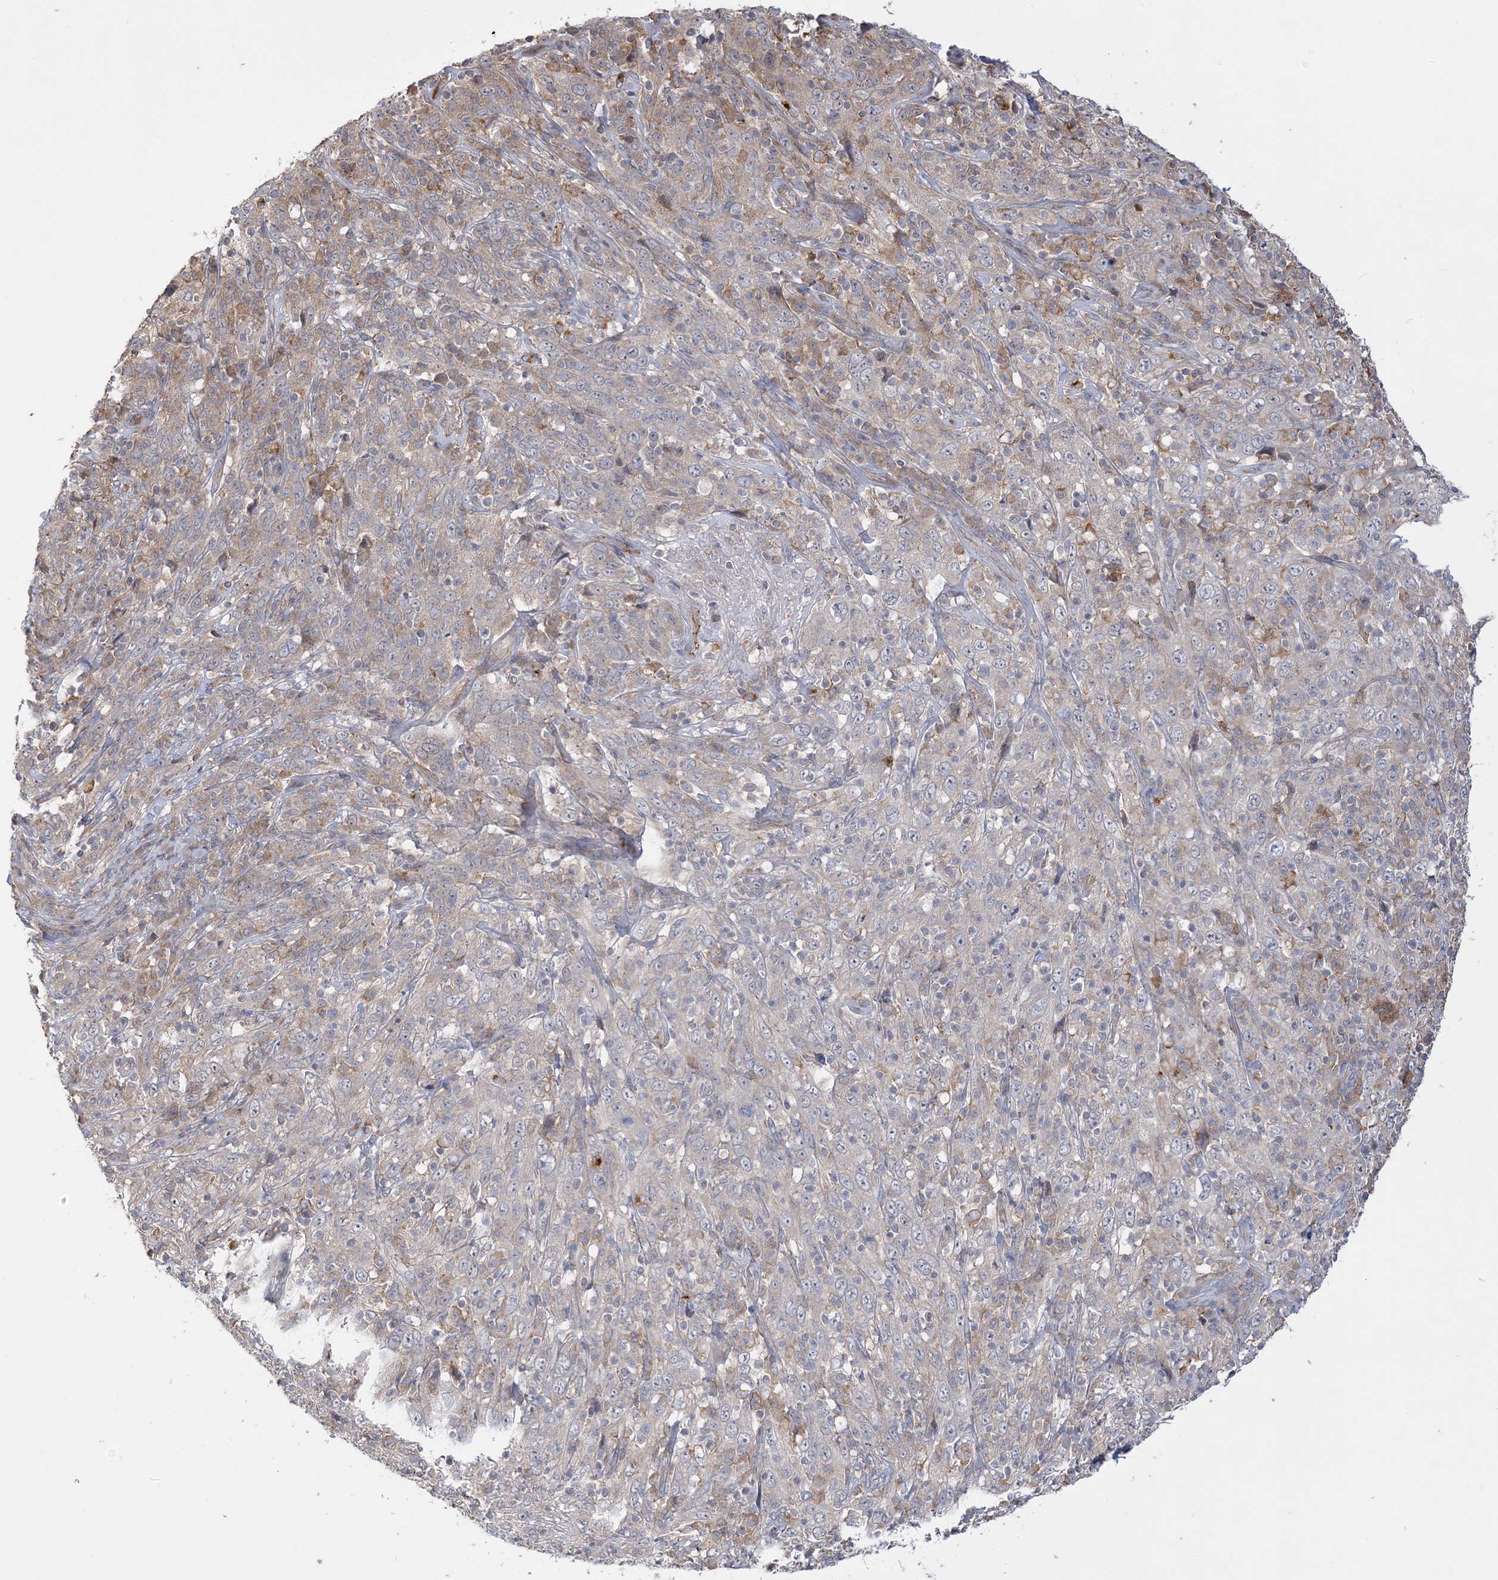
{"staining": {"intensity": "negative", "quantity": "none", "location": "none"}, "tissue": "cervical cancer", "cell_type": "Tumor cells", "image_type": "cancer", "snomed": [{"axis": "morphology", "description": "Squamous cell carcinoma, NOS"}, {"axis": "topography", "description": "Cervix"}], "caption": "Photomicrograph shows no protein positivity in tumor cells of squamous cell carcinoma (cervical) tissue.", "gene": "FARSB", "patient": {"sex": "female", "age": 46}}